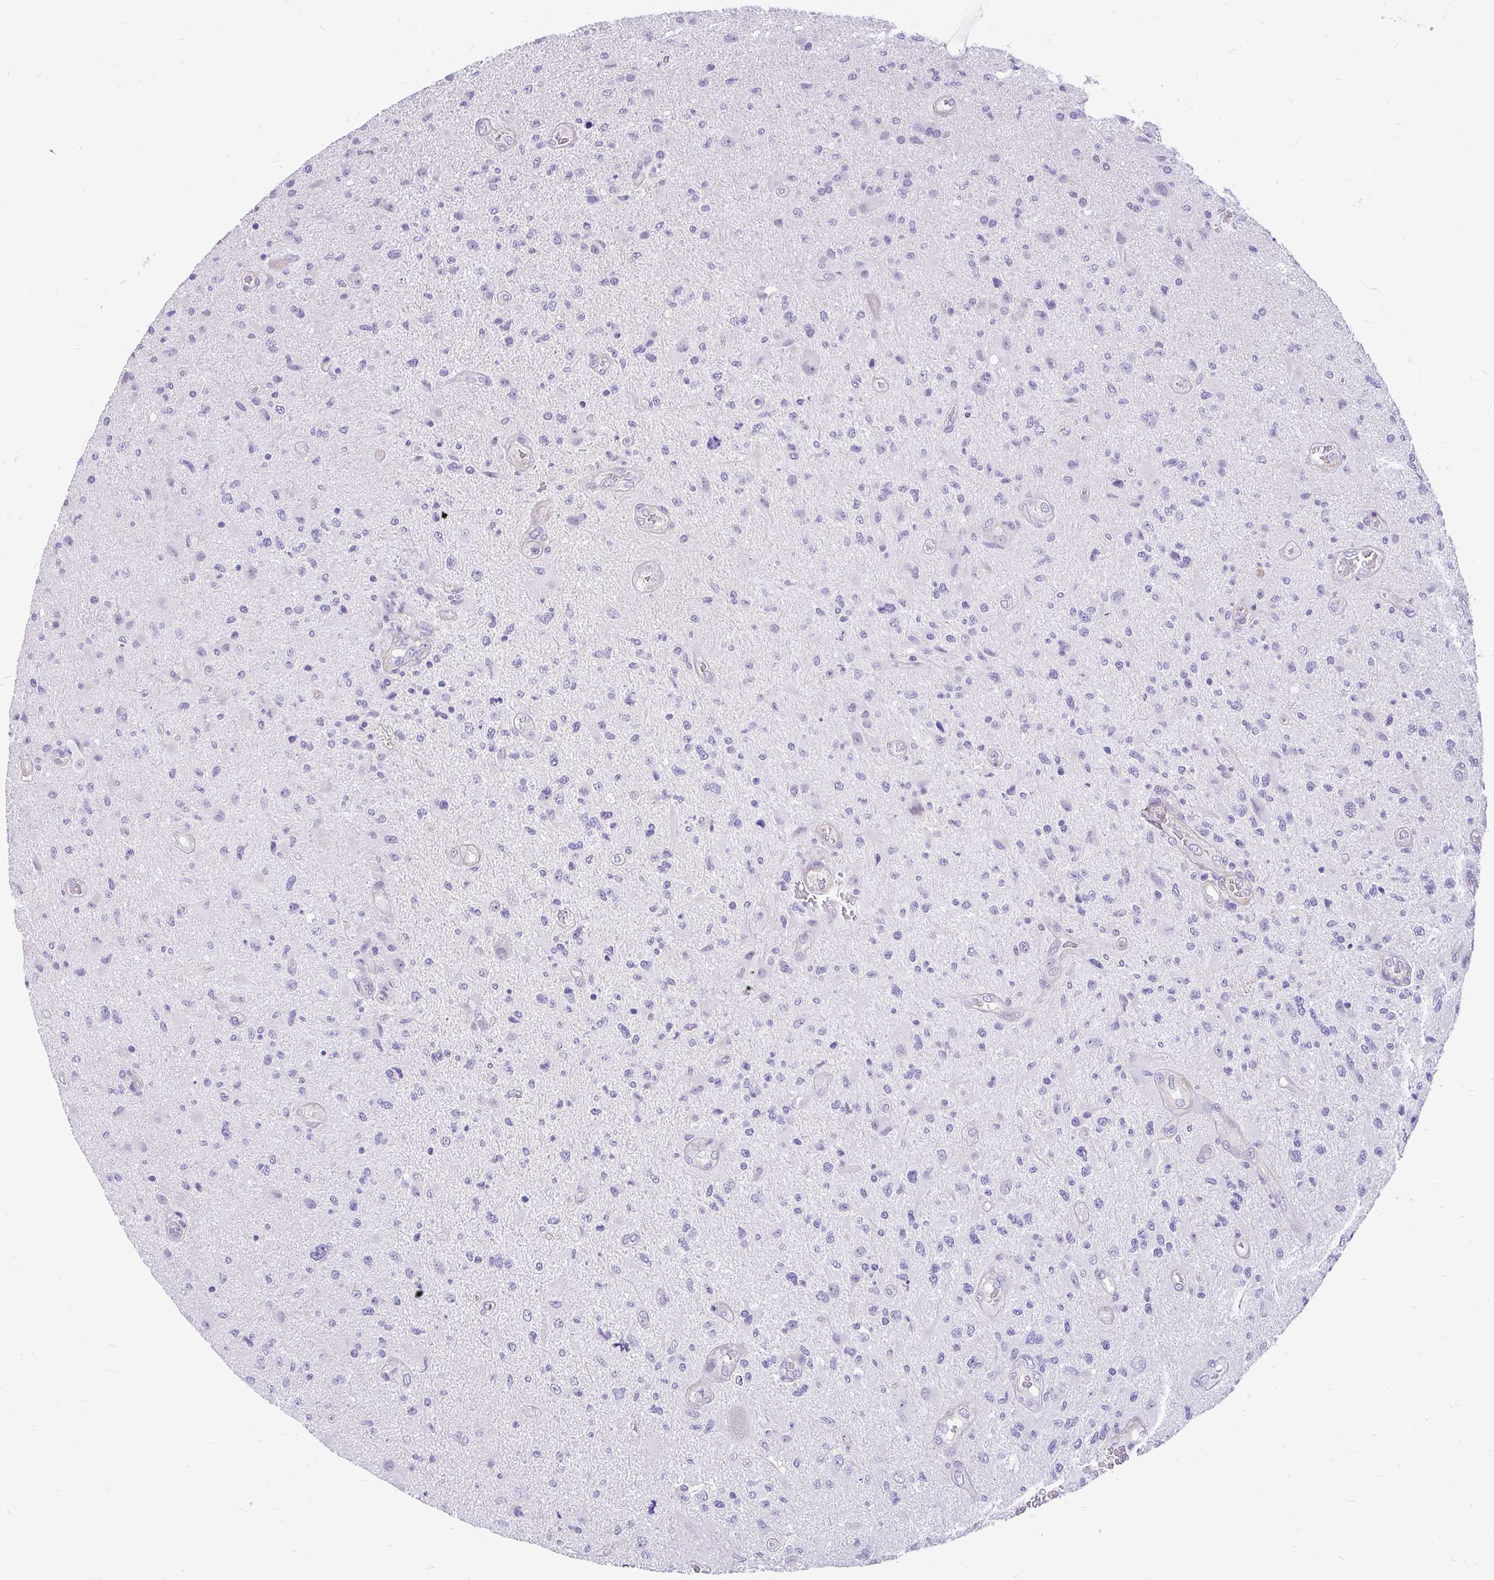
{"staining": {"intensity": "negative", "quantity": "none", "location": "none"}, "tissue": "glioma", "cell_type": "Tumor cells", "image_type": "cancer", "snomed": [{"axis": "morphology", "description": "Glioma, malignant, High grade"}, {"axis": "topography", "description": "Brain"}], "caption": "High magnification brightfield microscopy of glioma stained with DAB (brown) and counterstained with hematoxylin (blue): tumor cells show no significant positivity.", "gene": "FAM83C", "patient": {"sex": "male", "age": 67}}